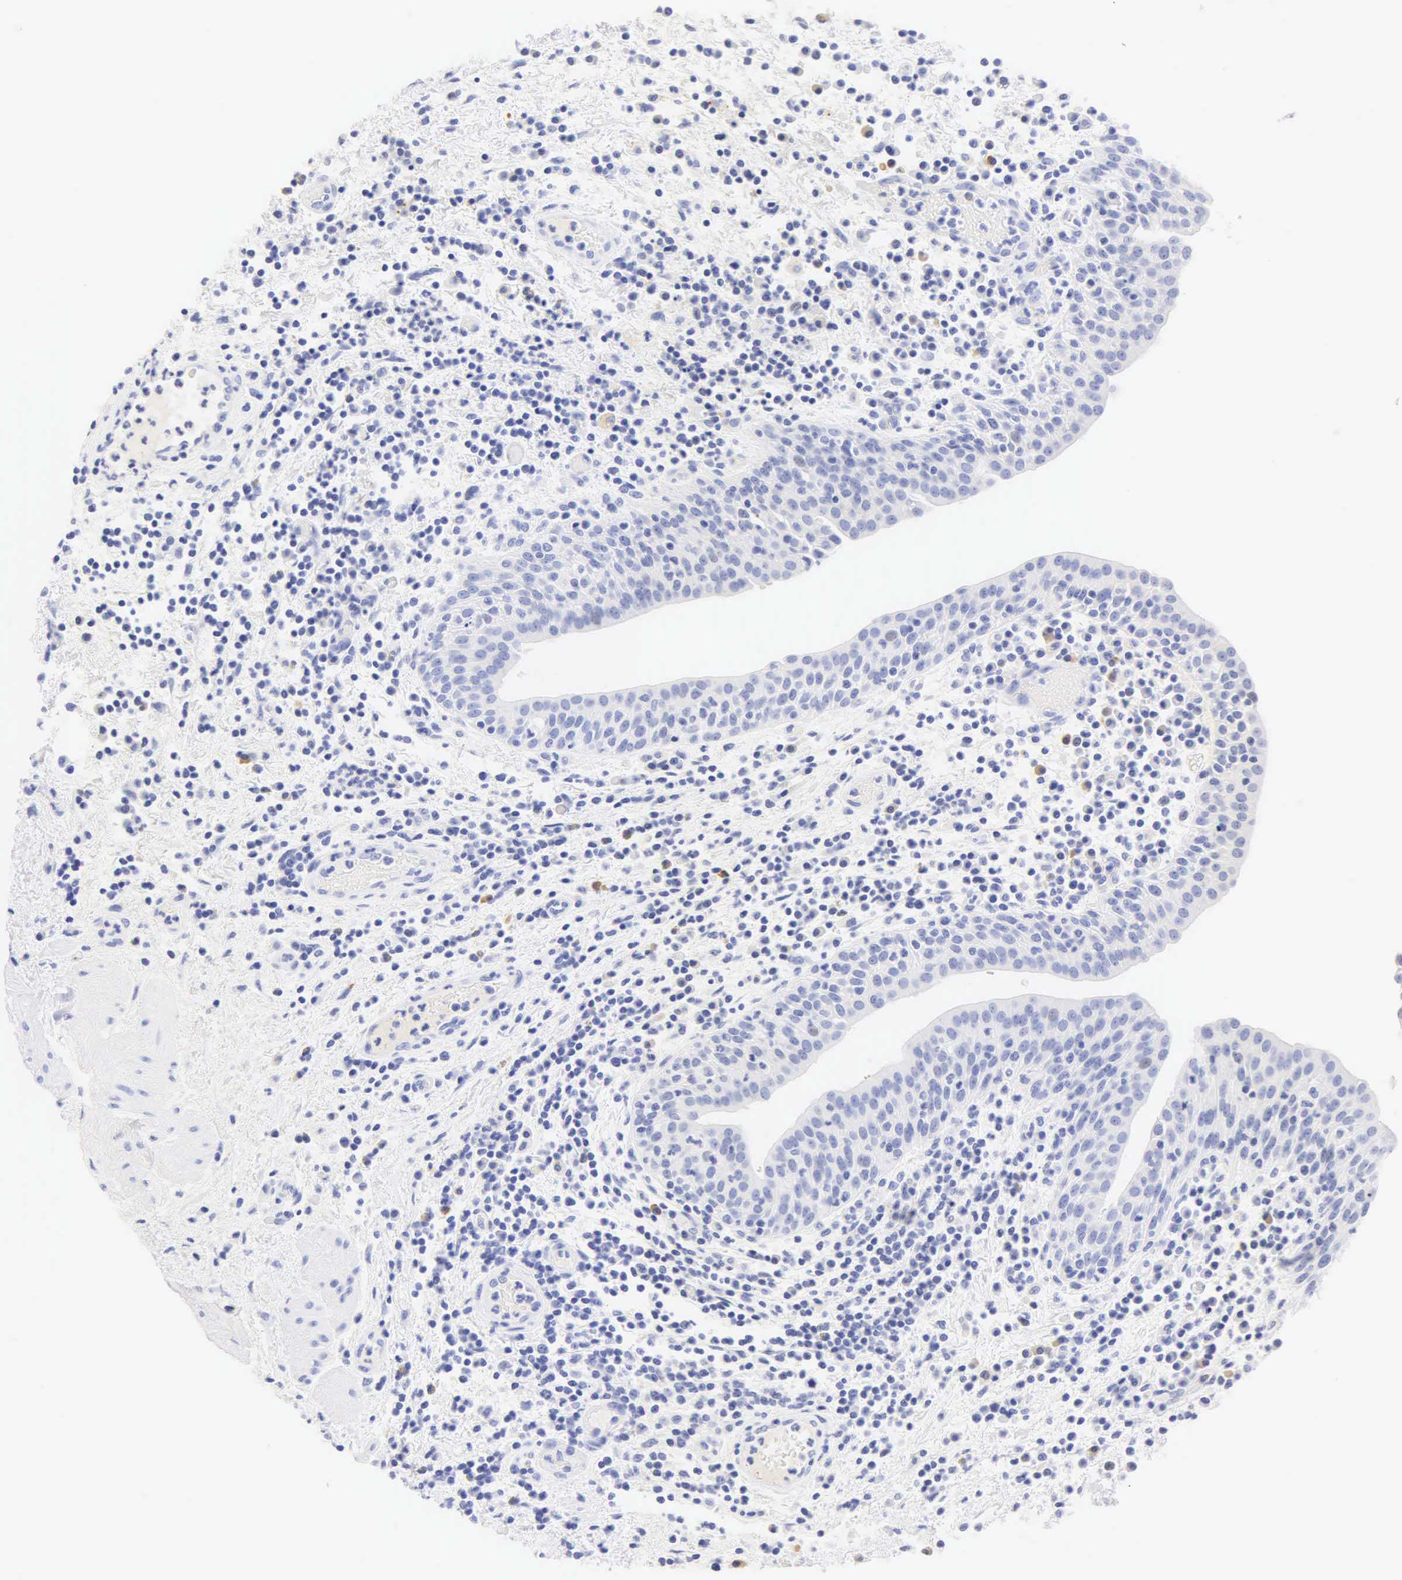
{"staining": {"intensity": "negative", "quantity": "none", "location": "none"}, "tissue": "urinary bladder", "cell_type": "Urothelial cells", "image_type": "normal", "snomed": [{"axis": "morphology", "description": "Normal tissue, NOS"}, {"axis": "topography", "description": "Urinary bladder"}], "caption": "High magnification brightfield microscopy of unremarkable urinary bladder stained with DAB (3,3'-diaminobenzidine) (brown) and counterstained with hematoxylin (blue): urothelial cells show no significant expression.", "gene": "NKX2", "patient": {"sex": "female", "age": 84}}